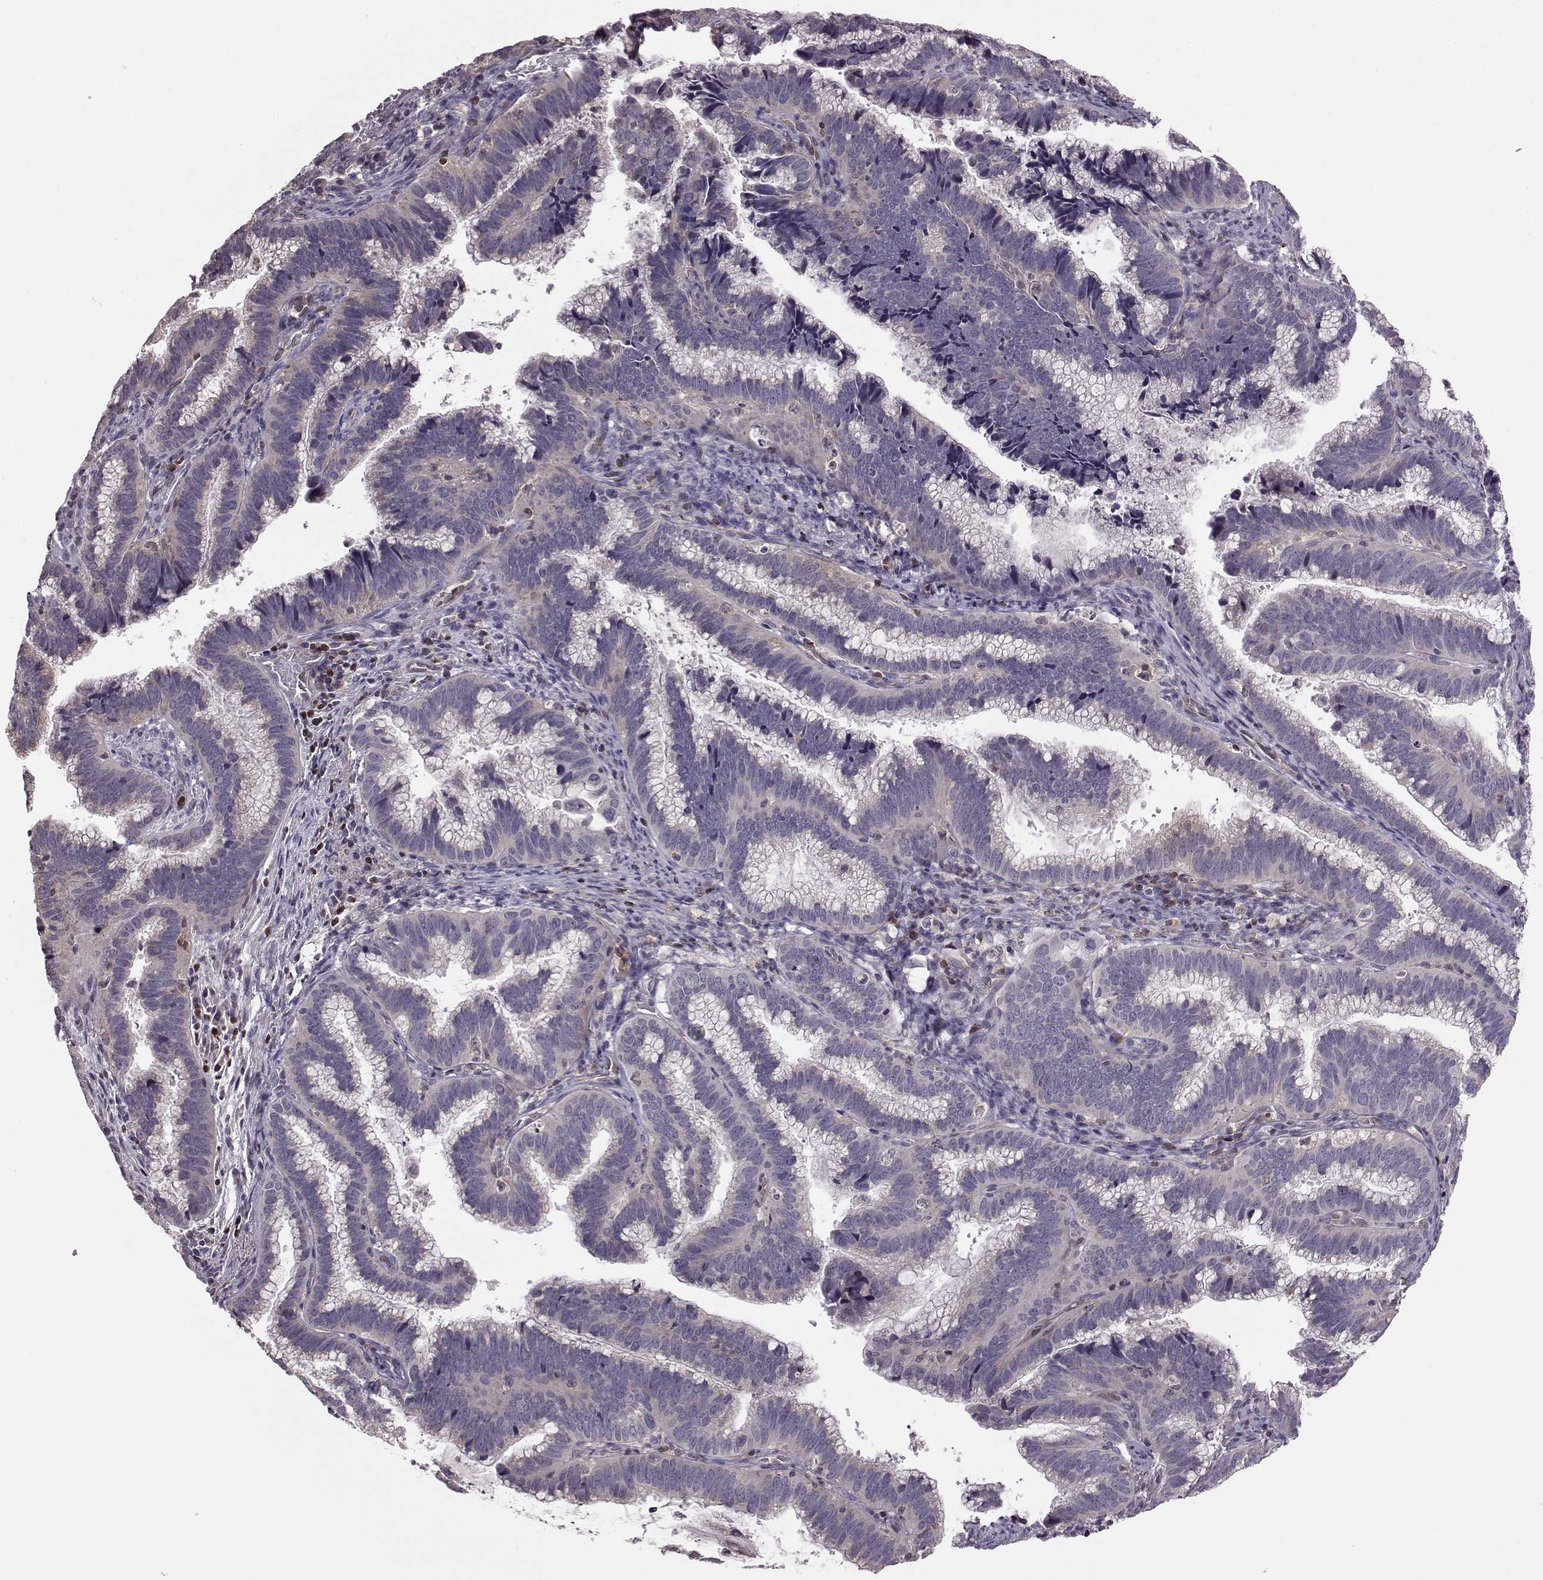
{"staining": {"intensity": "negative", "quantity": "none", "location": "none"}, "tissue": "cervical cancer", "cell_type": "Tumor cells", "image_type": "cancer", "snomed": [{"axis": "morphology", "description": "Adenocarcinoma, NOS"}, {"axis": "topography", "description": "Cervix"}], "caption": "Cervical adenocarcinoma was stained to show a protein in brown. There is no significant staining in tumor cells.", "gene": "CDC42SE1", "patient": {"sex": "female", "age": 61}}